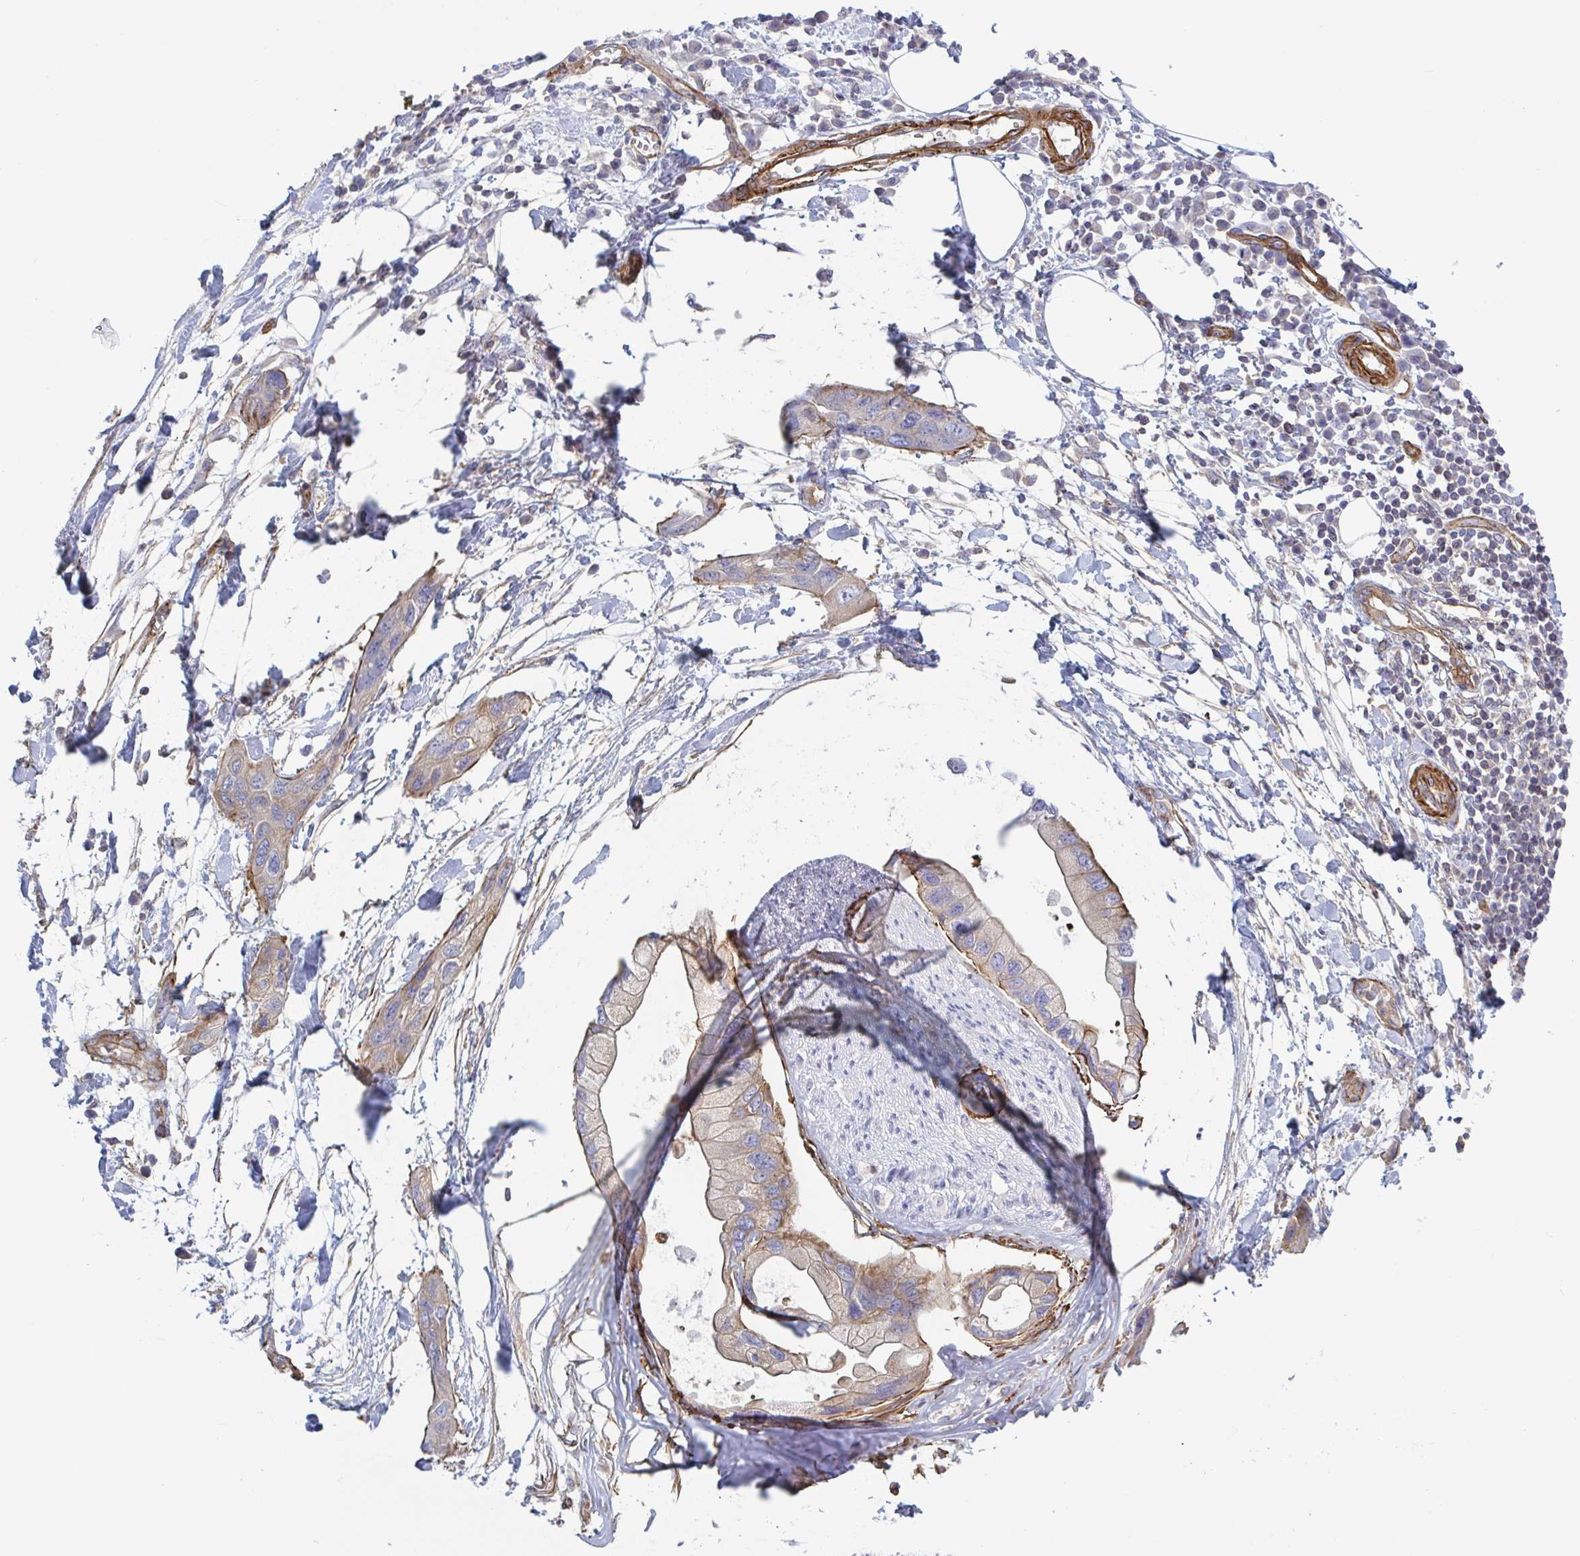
{"staining": {"intensity": "weak", "quantity": "25%-75%", "location": "cytoplasmic/membranous"}, "tissue": "pancreatic cancer", "cell_type": "Tumor cells", "image_type": "cancer", "snomed": [{"axis": "morphology", "description": "Adenocarcinoma, NOS"}, {"axis": "topography", "description": "Pancreas"}], "caption": "Brown immunohistochemical staining in pancreatic cancer demonstrates weak cytoplasmic/membranous positivity in approximately 25%-75% of tumor cells.", "gene": "SHISA7", "patient": {"sex": "female", "age": 73}}